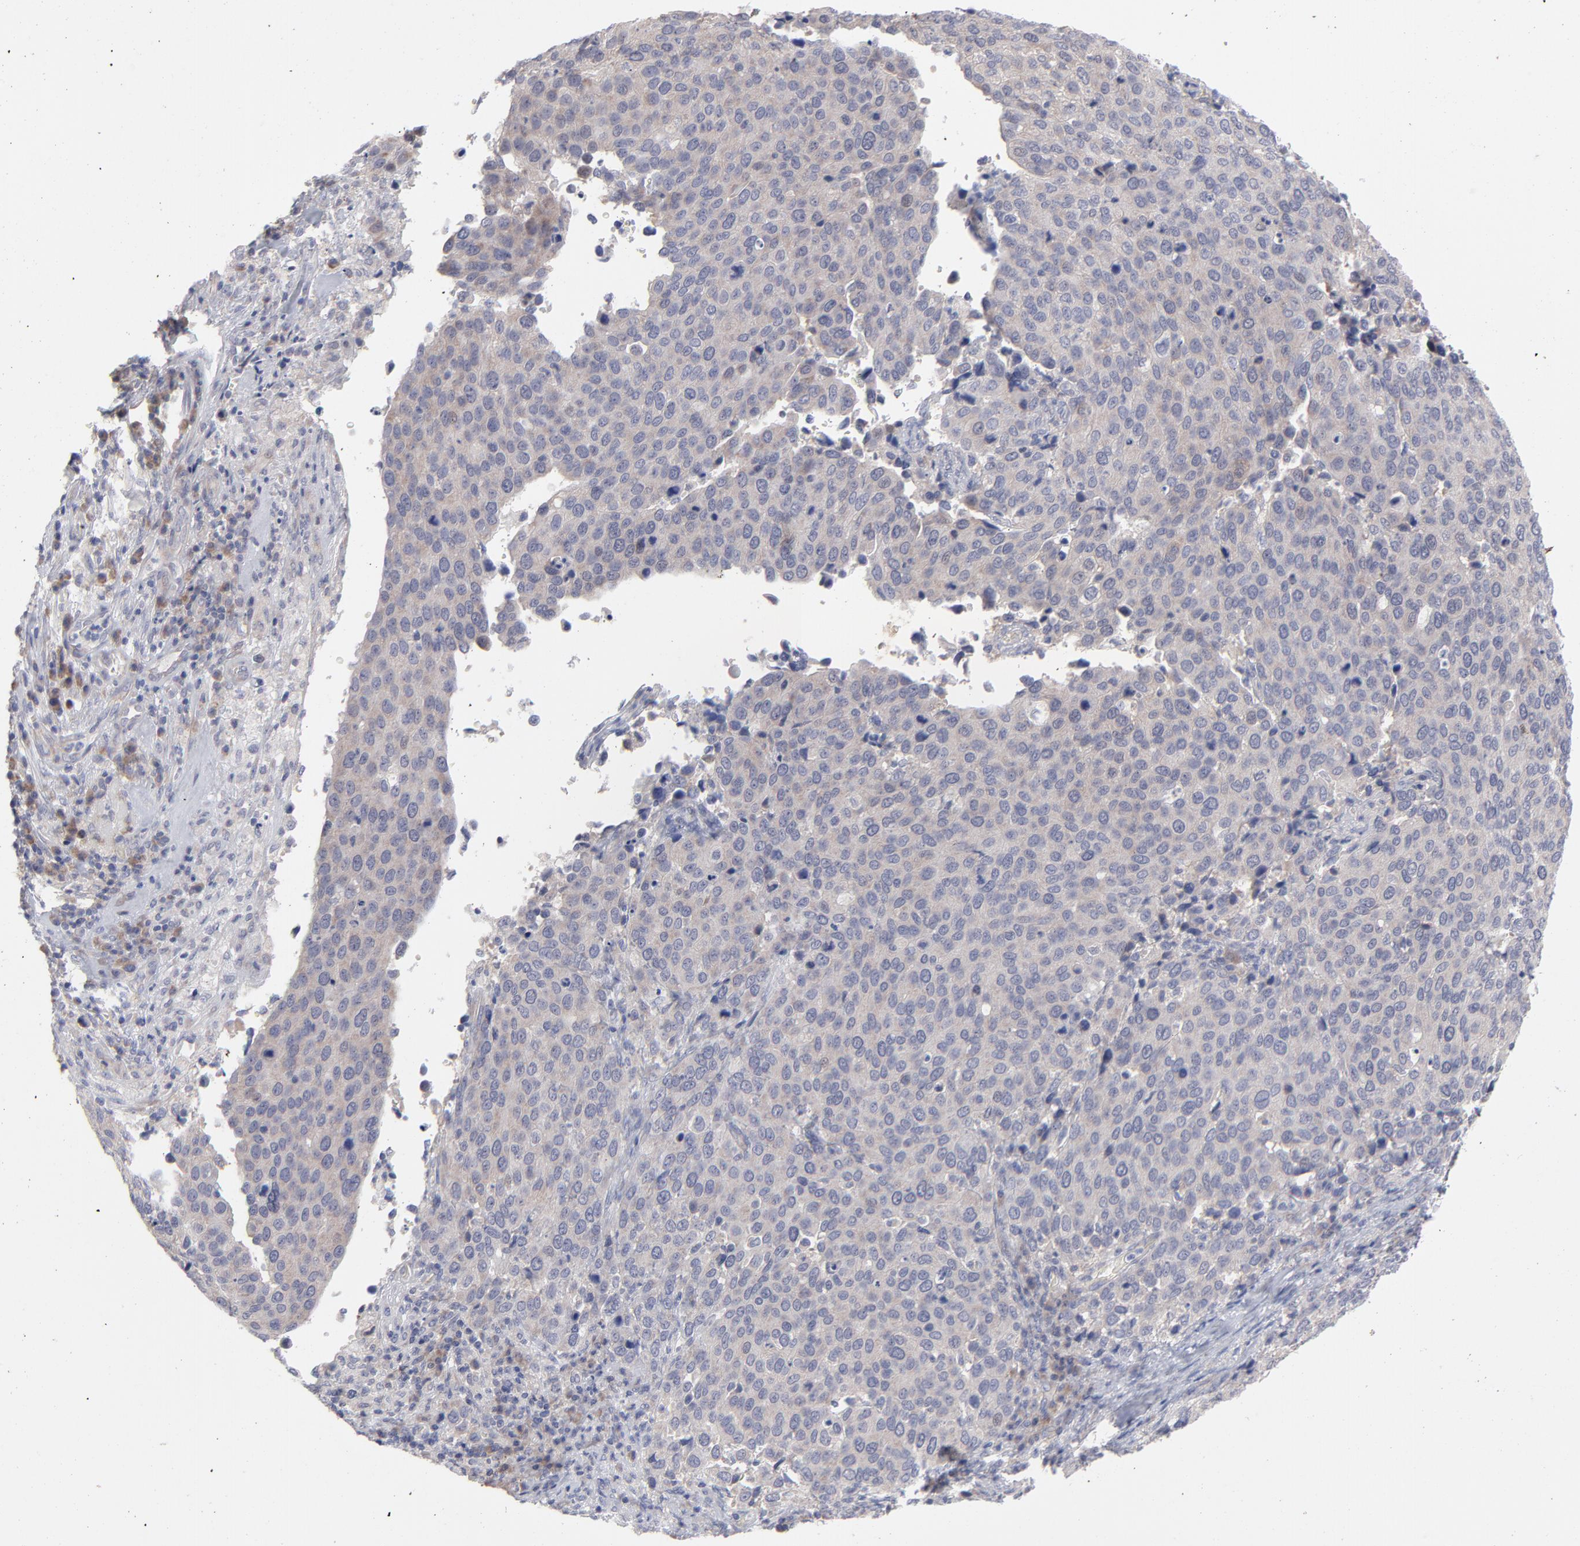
{"staining": {"intensity": "negative", "quantity": "none", "location": "none"}, "tissue": "cervical cancer", "cell_type": "Tumor cells", "image_type": "cancer", "snomed": [{"axis": "morphology", "description": "Squamous cell carcinoma, NOS"}, {"axis": "topography", "description": "Cervix"}], "caption": "Immunohistochemistry (IHC) image of neoplastic tissue: human cervical cancer stained with DAB shows no significant protein positivity in tumor cells.", "gene": "RPS24", "patient": {"sex": "female", "age": 54}}